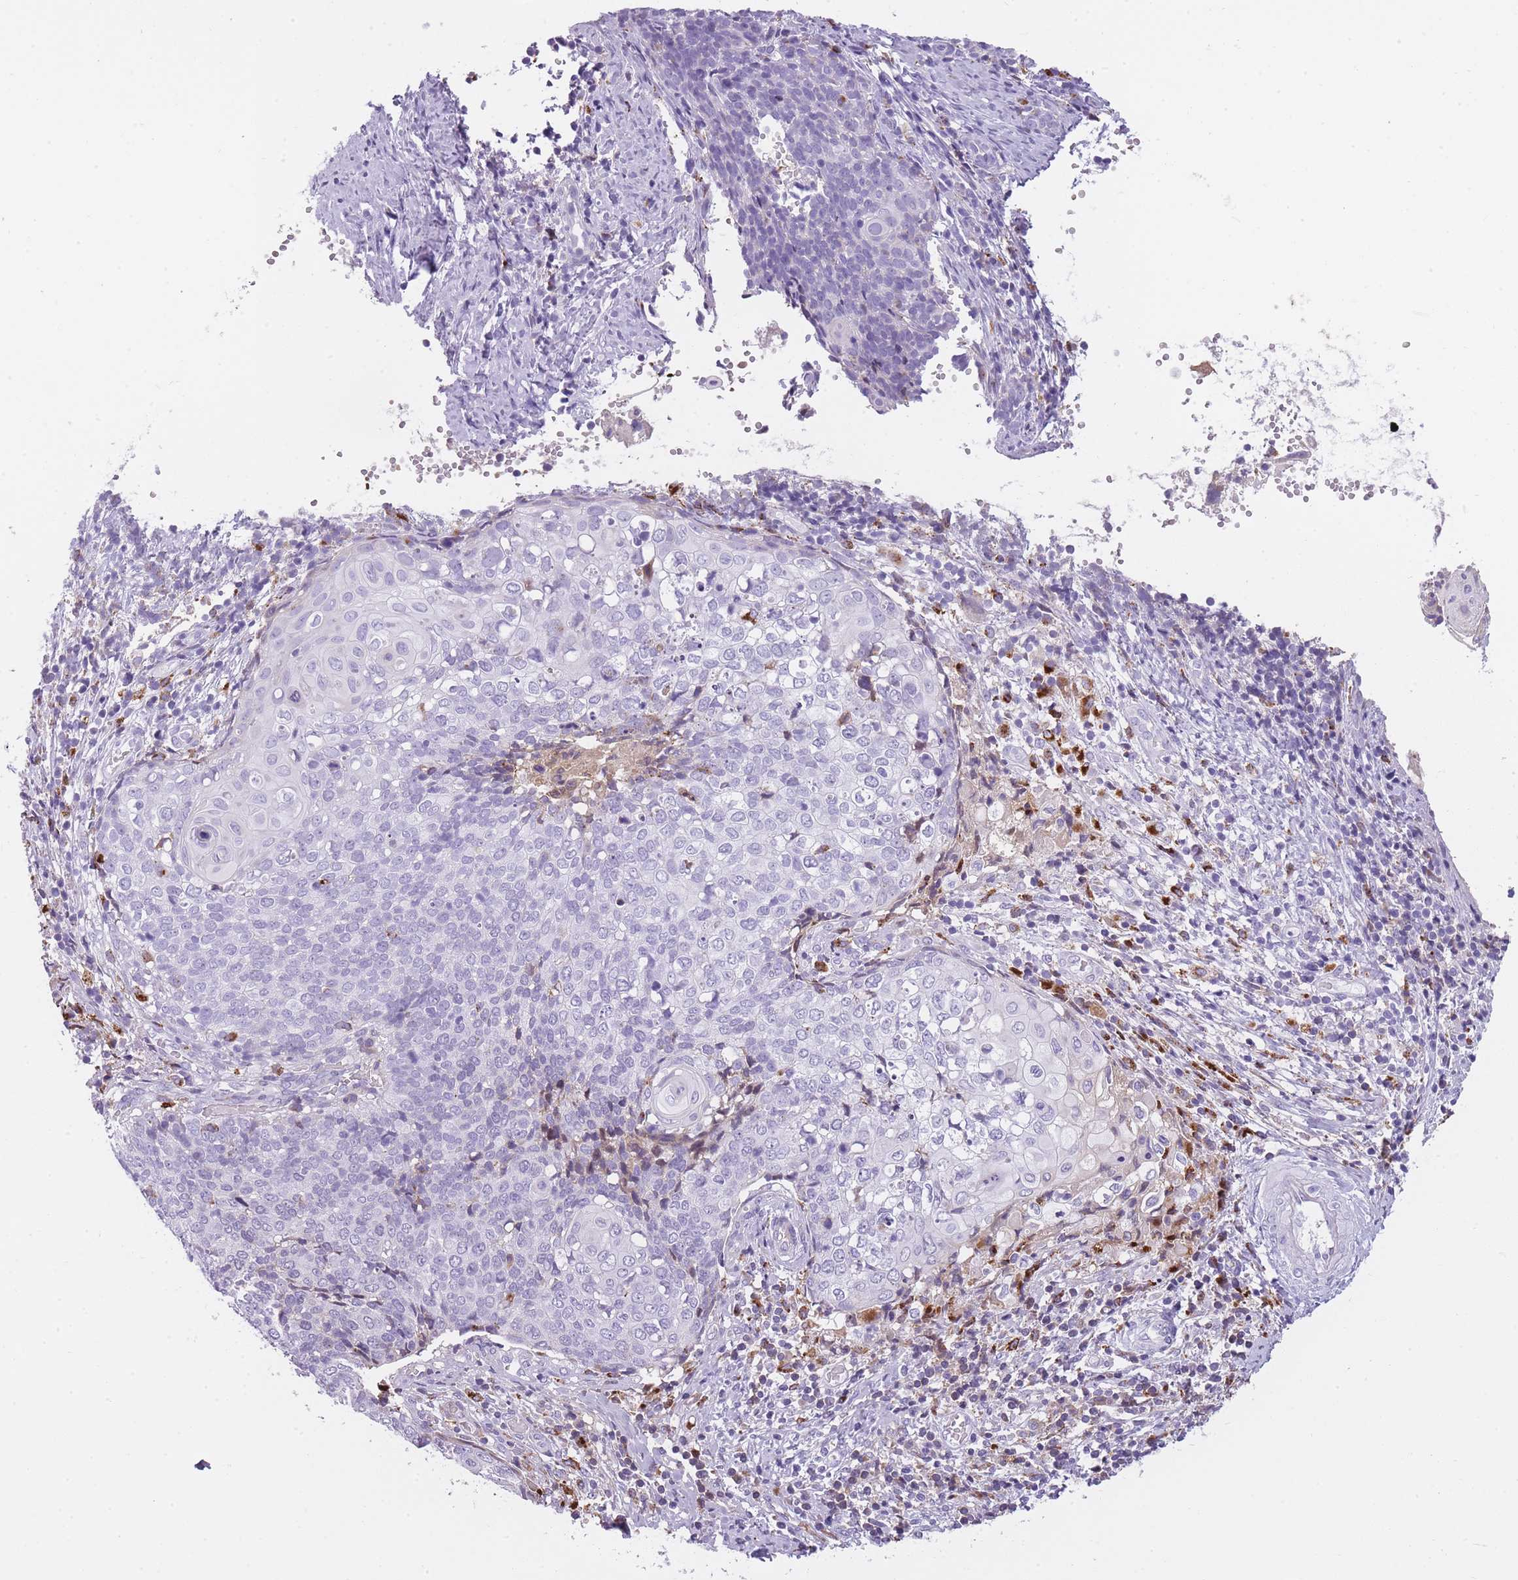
{"staining": {"intensity": "negative", "quantity": "none", "location": "none"}, "tissue": "cervical cancer", "cell_type": "Tumor cells", "image_type": "cancer", "snomed": [{"axis": "morphology", "description": "Squamous cell carcinoma, NOS"}, {"axis": "topography", "description": "Cervix"}], "caption": "Tumor cells are negative for brown protein staining in cervical cancer. (Immunohistochemistry (ihc), brightfield microscopy, high magnification).", "gene": "GNAT1", "patient": {"sex": "female", "age": 39}}